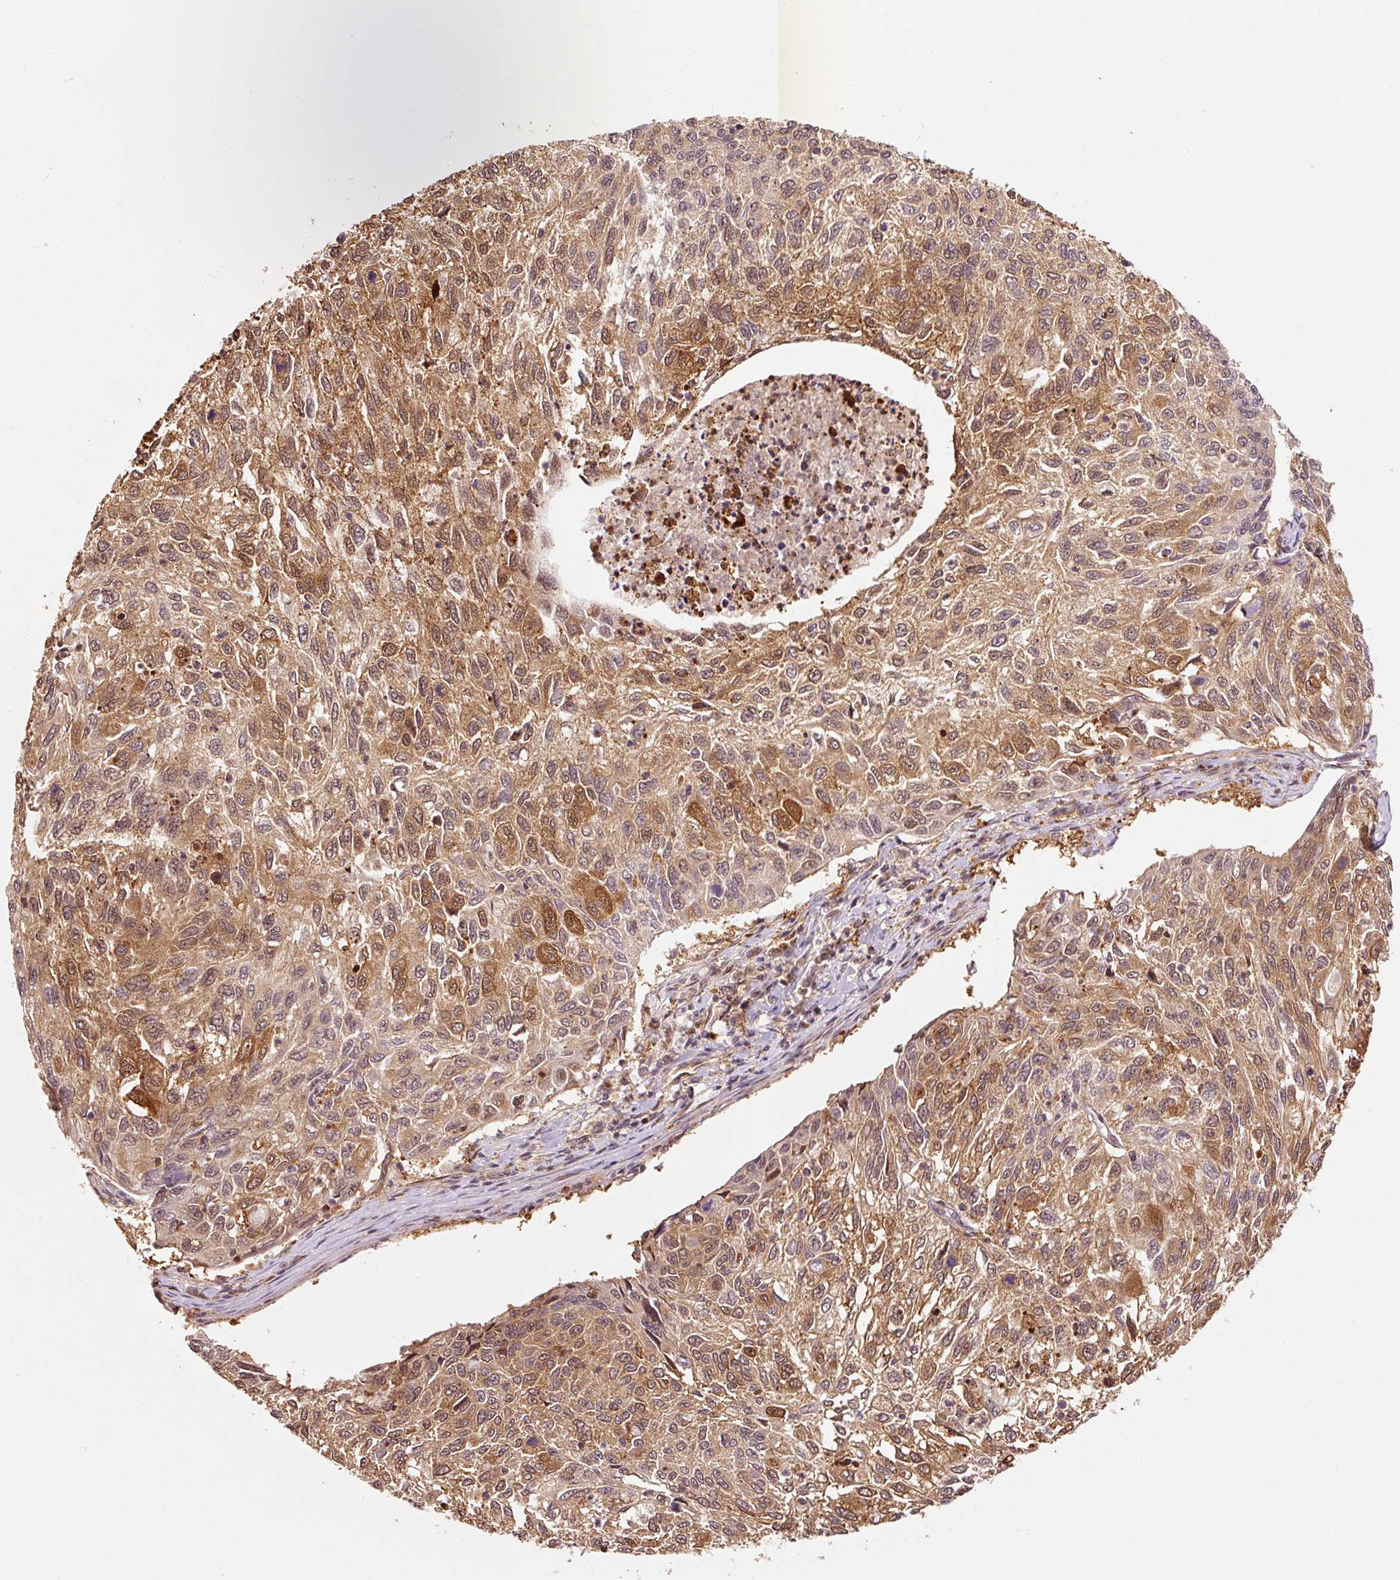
{"staining": {"intensity": "moderate", "quantity": ">75%", "location": "cytoplasmic/membranous,nuclear"}, "tissue": "cervical cancer", "cell_type": "Tumor cells", "image_type": "cancer", "snomed": [{"axis": "morphology", "description": "Squamous cell carcinoma, NOS"}, {"axis": "topography", "description": "Cervix"}], "caption": "DAB immunohistochemical staining of cervical cancer (squamous cell carcinoma) displays moderate cytoplasmic/membranous and nuclear protein positivity in approximately >75% of tumor cells.", "gene": "FBXL14", "patient": {"sex": "female", "age": 70}}